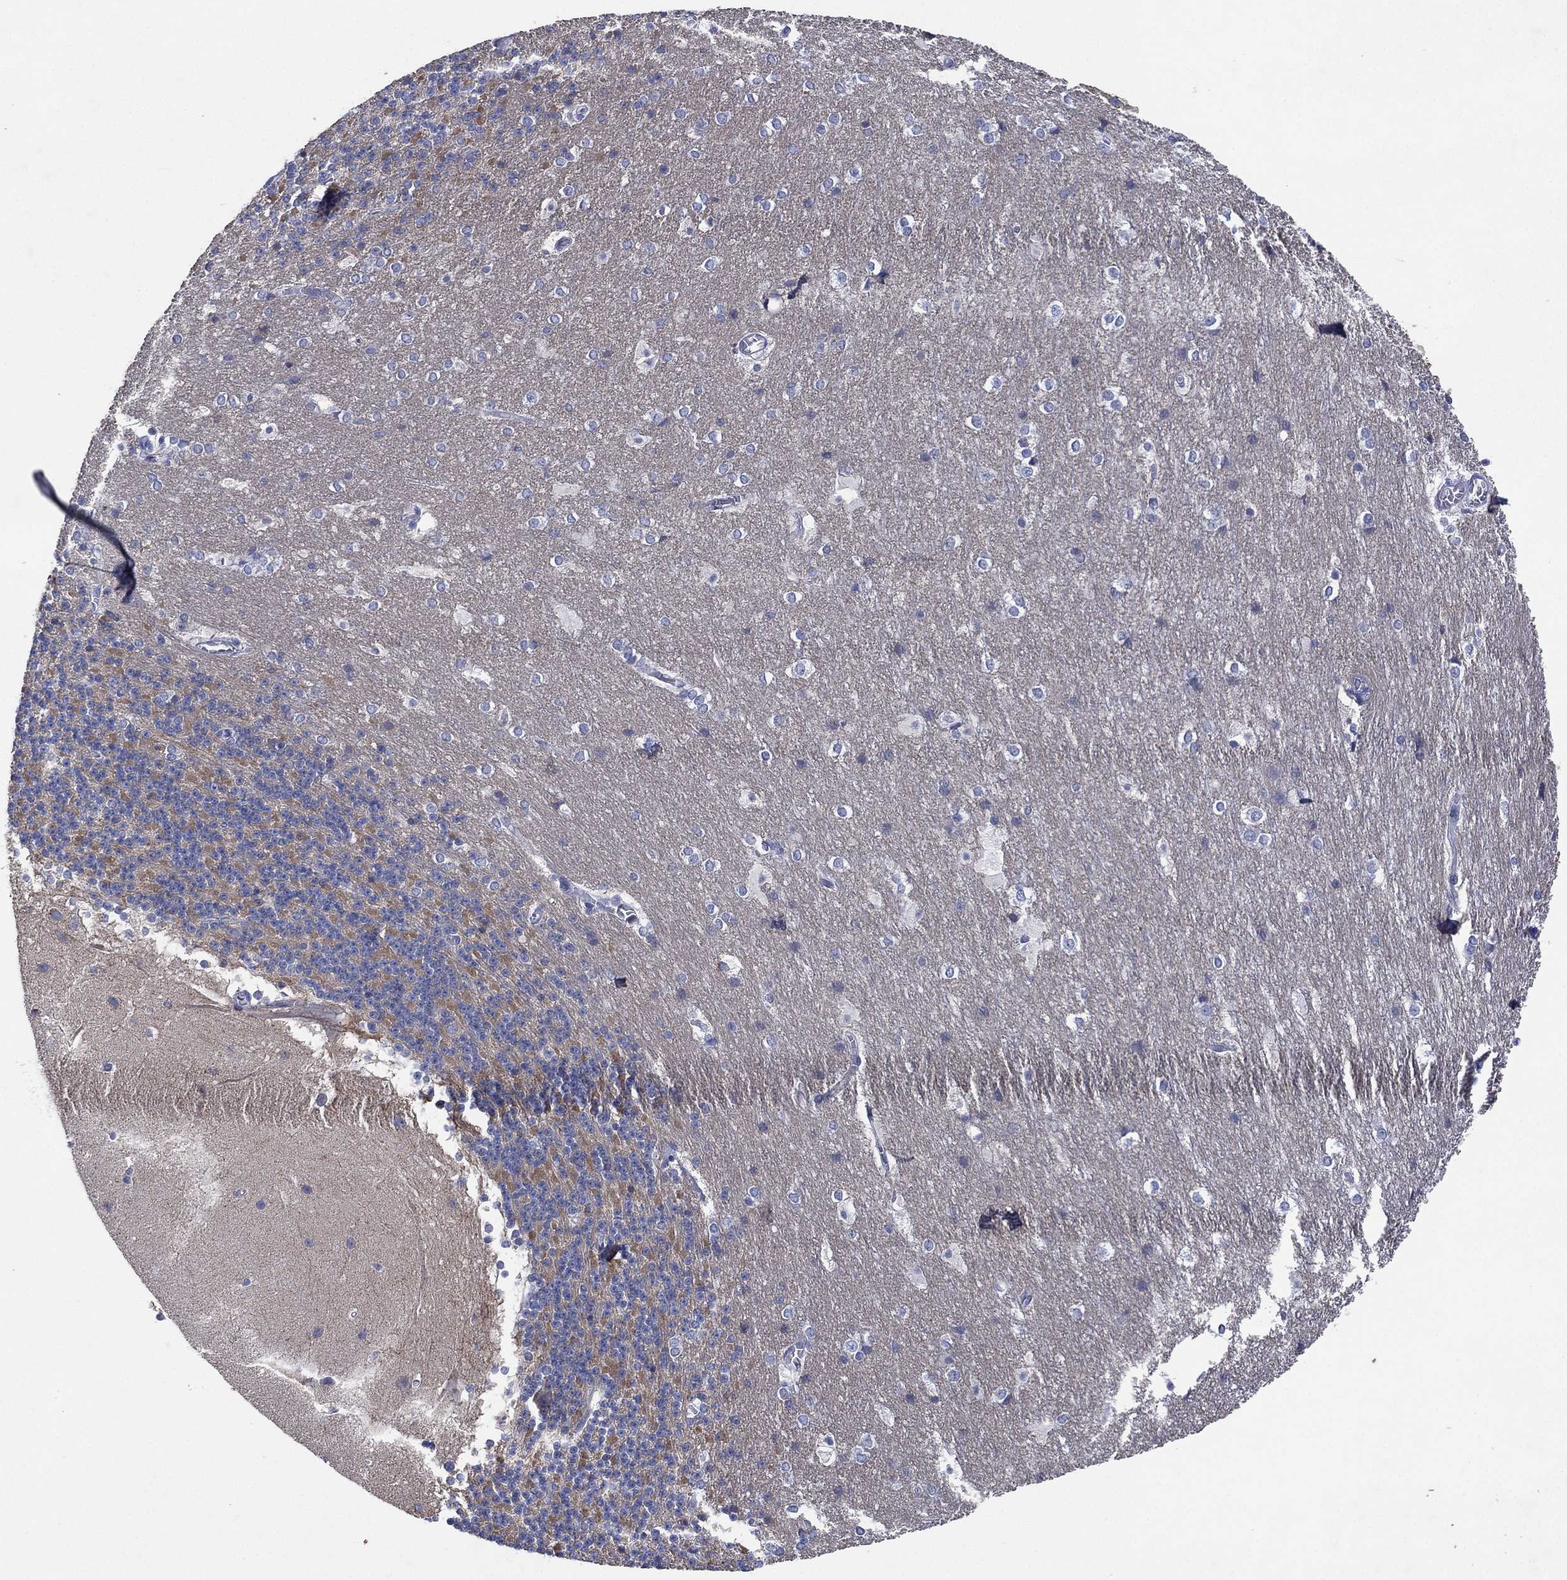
{"staining": {"intensity": "negative", "quantity": "none", "location": "none"}, "tissue": "cerebellum", "cell_type": "Cells in granular layer", "image_type": "normal", "snomed": [{"axis": "morphology", "description": "Normal tissue, NOS"}, {"axis": "topography", "description": "Cerebellum"}], "caption": "The image reveals no significant staining in cells in granular layer of cerebellum.", "gene": "CHRNA3", "patient": {"sex": "female", "age": 19}}